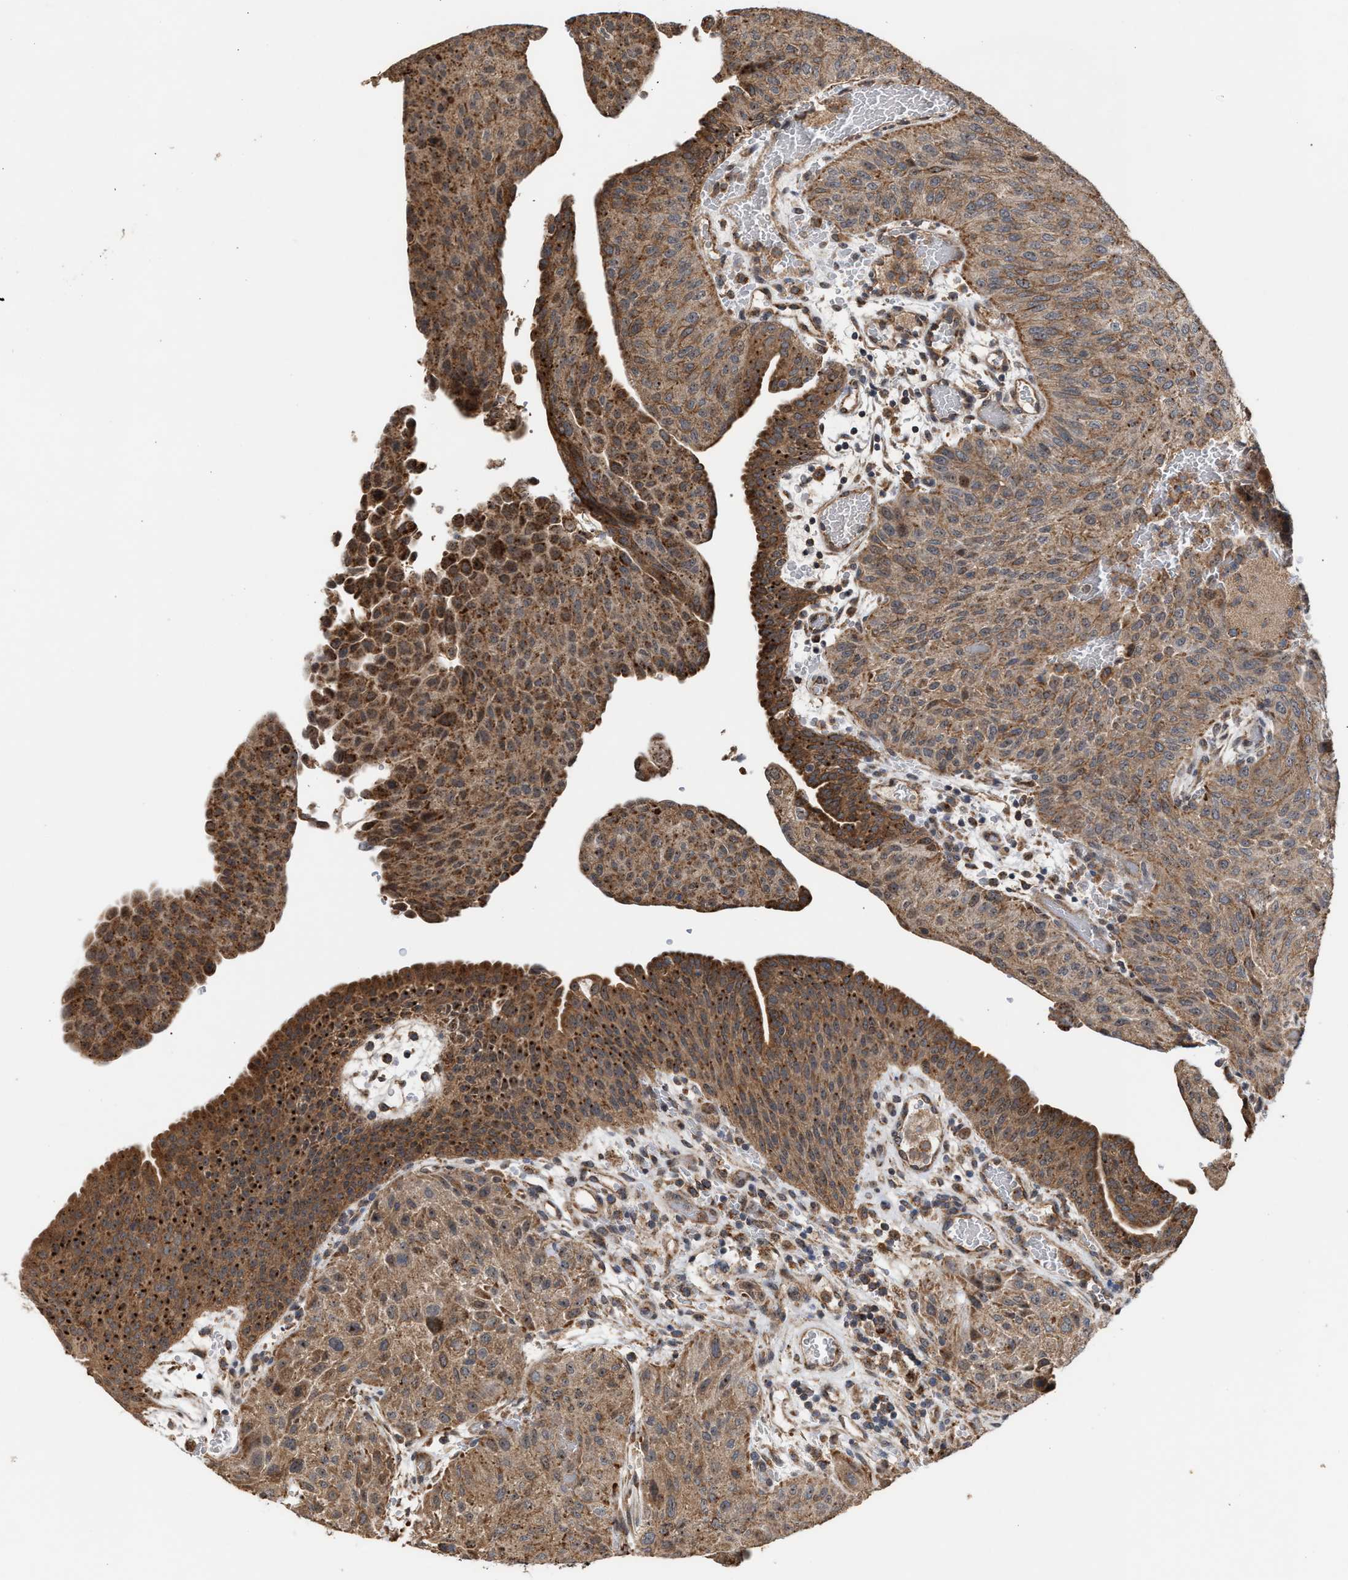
{"staining": {"intensity": "moderate", "quantity": ">75%", "location": "cytoplasmic/membranous"}, "tissue": "urothelial cancer", "cell_type": "Tumor cells", "image_type": "cancer", "snomed": [{"axis": "morphology", "description": "Urothelial carcinoma, Low grade"}, {"axis": "morphology", "description": "Urothelial carcinoma, High grade"}, {"axis": "topography", "description": "Urinary bladder"}], "caption": "This photomicrograph displays immunohistochemistry (IHC) staining of human urothelial cancer, with medium moderate cytoplasmic/membranous expression in approximately >75% of tumor cells.", "gene": "EXOSC2", "patient": {"sex": "male", "age": 35}}